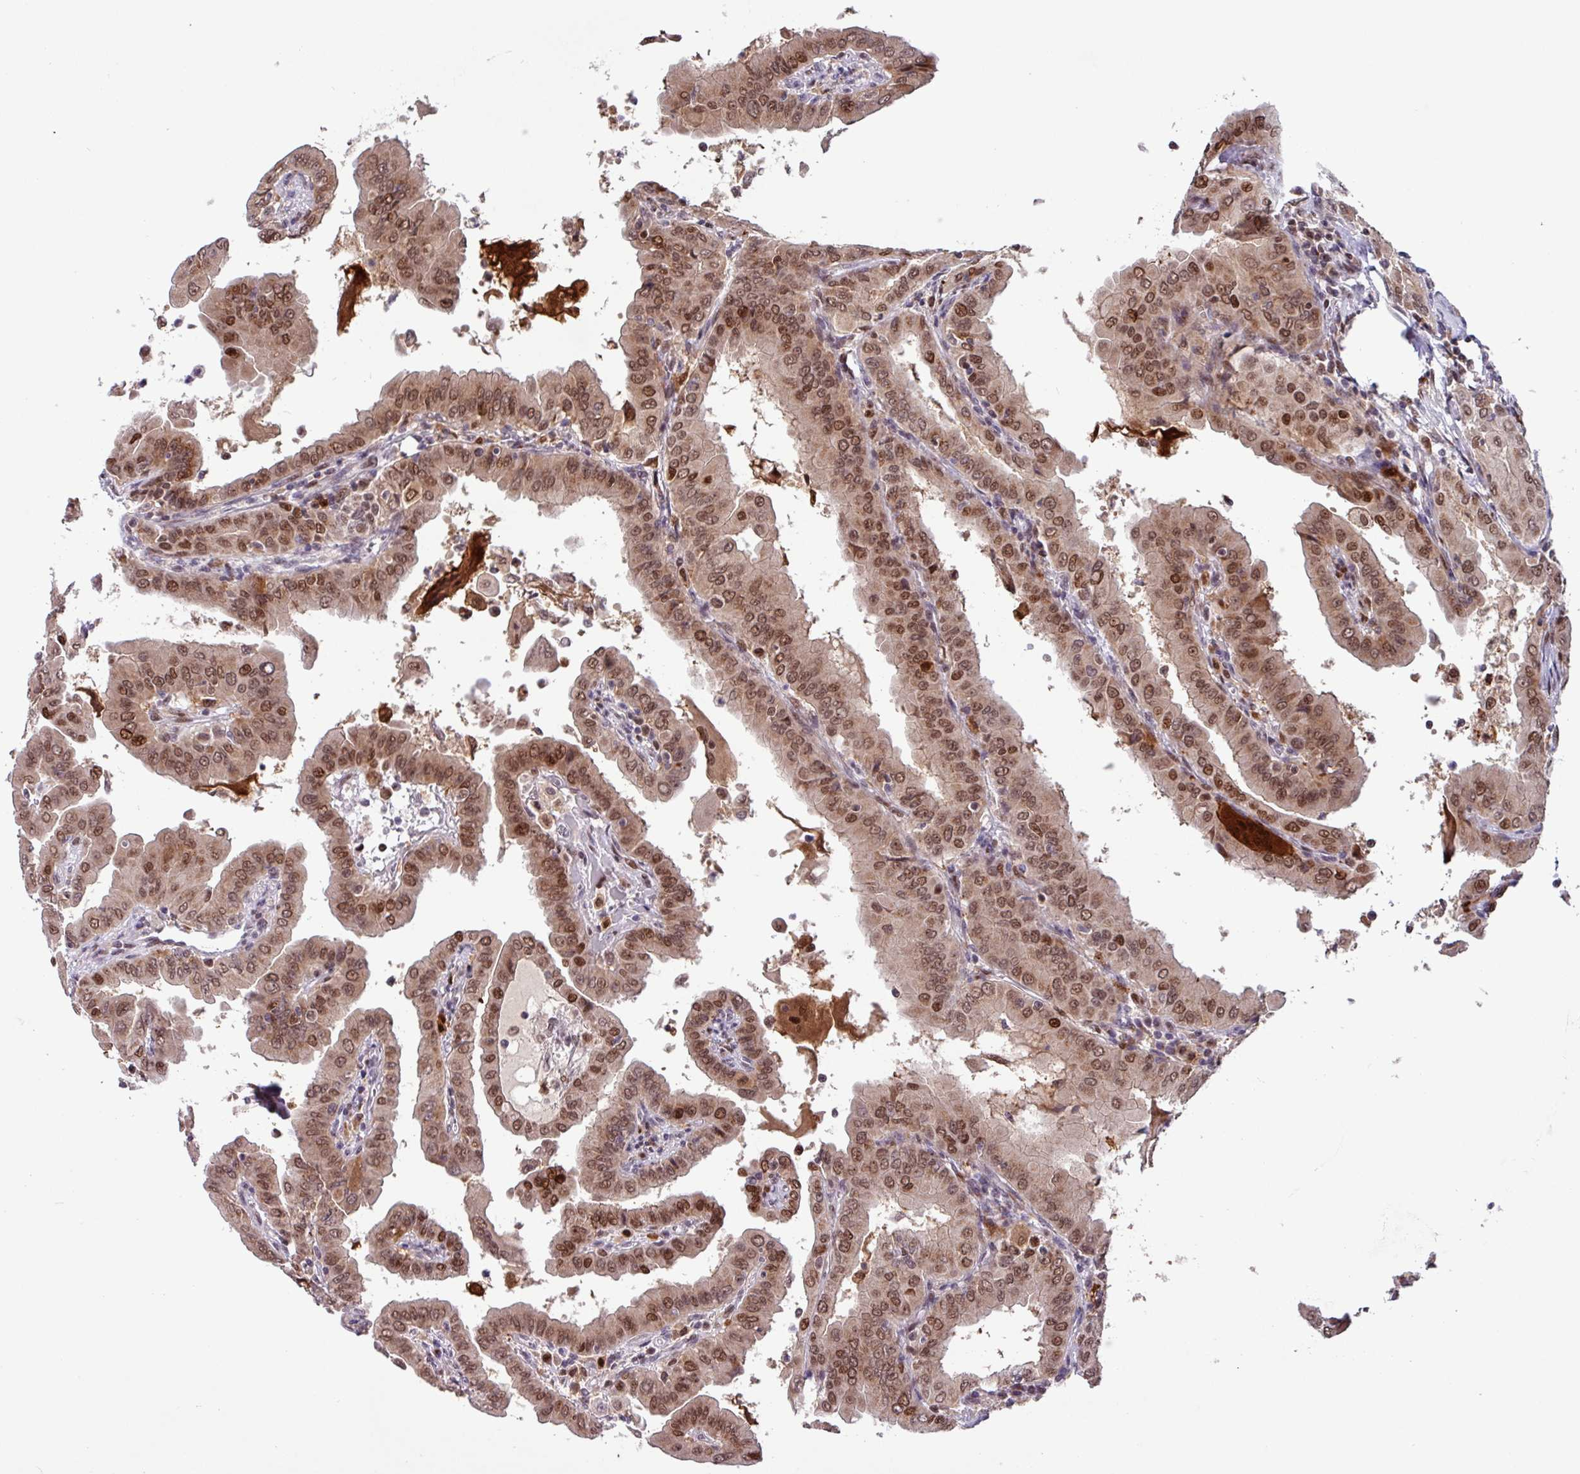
{"staining": {"intensity": "moderate", "quantity": ">75%", "location": "cytoplasmic/membranous,nuclear"}, "tissue": "thyroid cancer", "cell_type": "Tumor cells", "image_type": "cancer", "snomed": [{"axis": "morphology", "description": "Papillary adenocarcinoma, NOS"}, {"axis": "topography", "description": "Thyroid gland"}], "caption": "The immunohistochemical stain highlights moderate cytoplasmic/membranous and nuclear positivity in tumor cells of thyroid cancer (papillary adenocarcinoma) tissue.", "gene": "BRD3", "patient": {"sex": "male", "age": 33}}